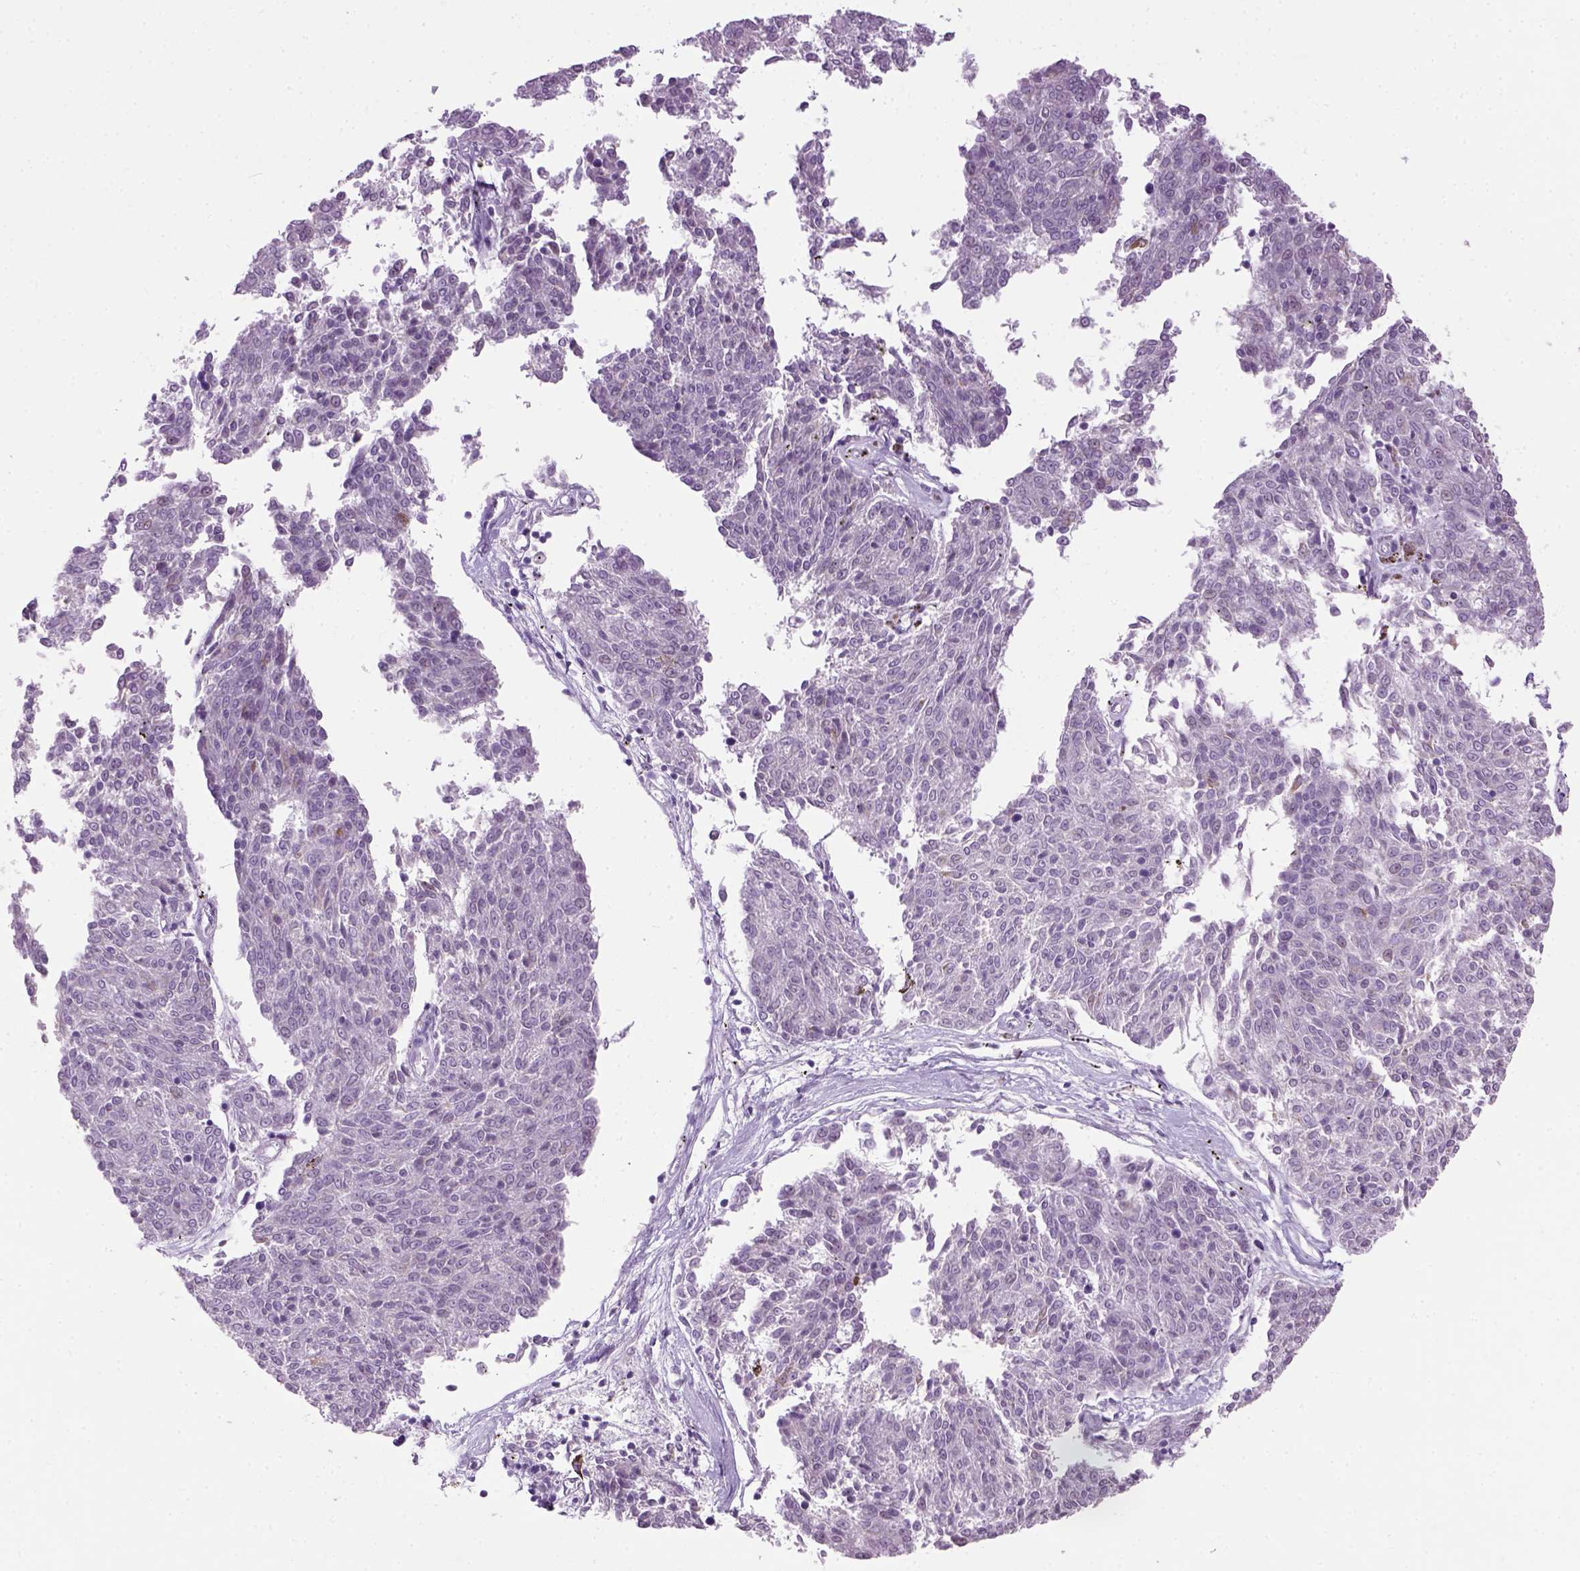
{"staining": {"intensity": "negative", "quantity": "none", "location": "none"}, "tissue": "melanoma", "cell_type": "Tumor cells", "image_type": "cancer", "snomed": [{"axis": "morphology", "description": "Malignant melanoma, NOS"}, {"axis": "topography", "description": "Skin"}], "caption": "Protein analysis of melanoma reveals no significant expression in tumor cells.", "gene": "GABRB2", "patient": {"sex": "female", "age": 72}}